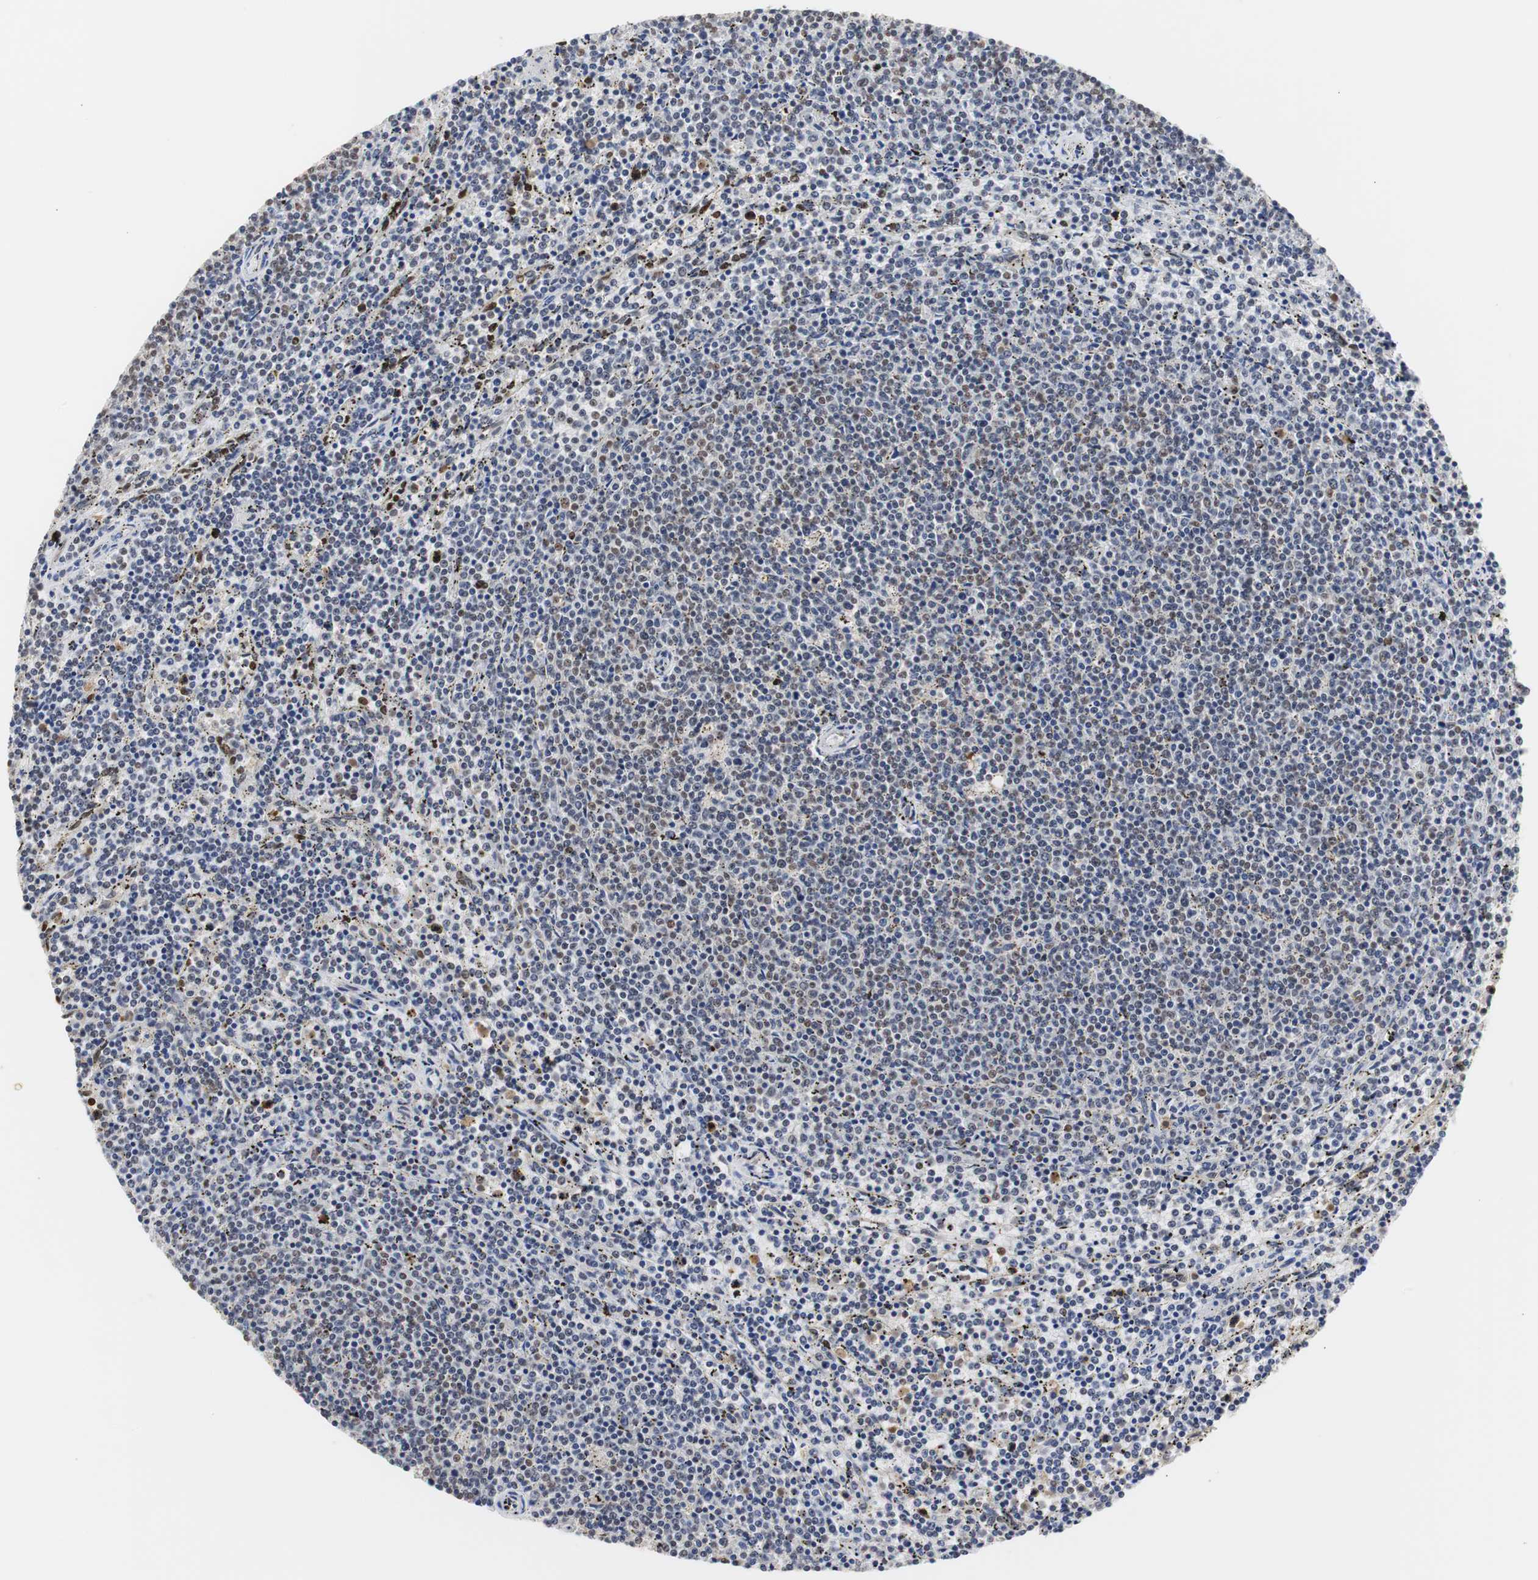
{"staining": {"intensity": "weak", "quantity": "<25%", "location": "nuclear"}, "tissue": "lymphoma", "cell_type": "Tumor cells", "image_type": "cancer", "snomed": [{"axis": "morphology", "description": "Malignant lymphoma, non-Hodgkin's type, Low grade"}, {"axis": "topography", "description": "Spleen"}], "caption": "A high-resolution histopathology image shows immunohistochemistry (IHC) staining of low-grade malignant lymphoma, non-Hodgkin's type, which exhibits no significant expression in tumor cells. (DAB immunohistochemistry visualized using brightfield microscopy, high magnification).", "gene": "ZFC3H1", "patient": {"sex": "female", "age": 50}}